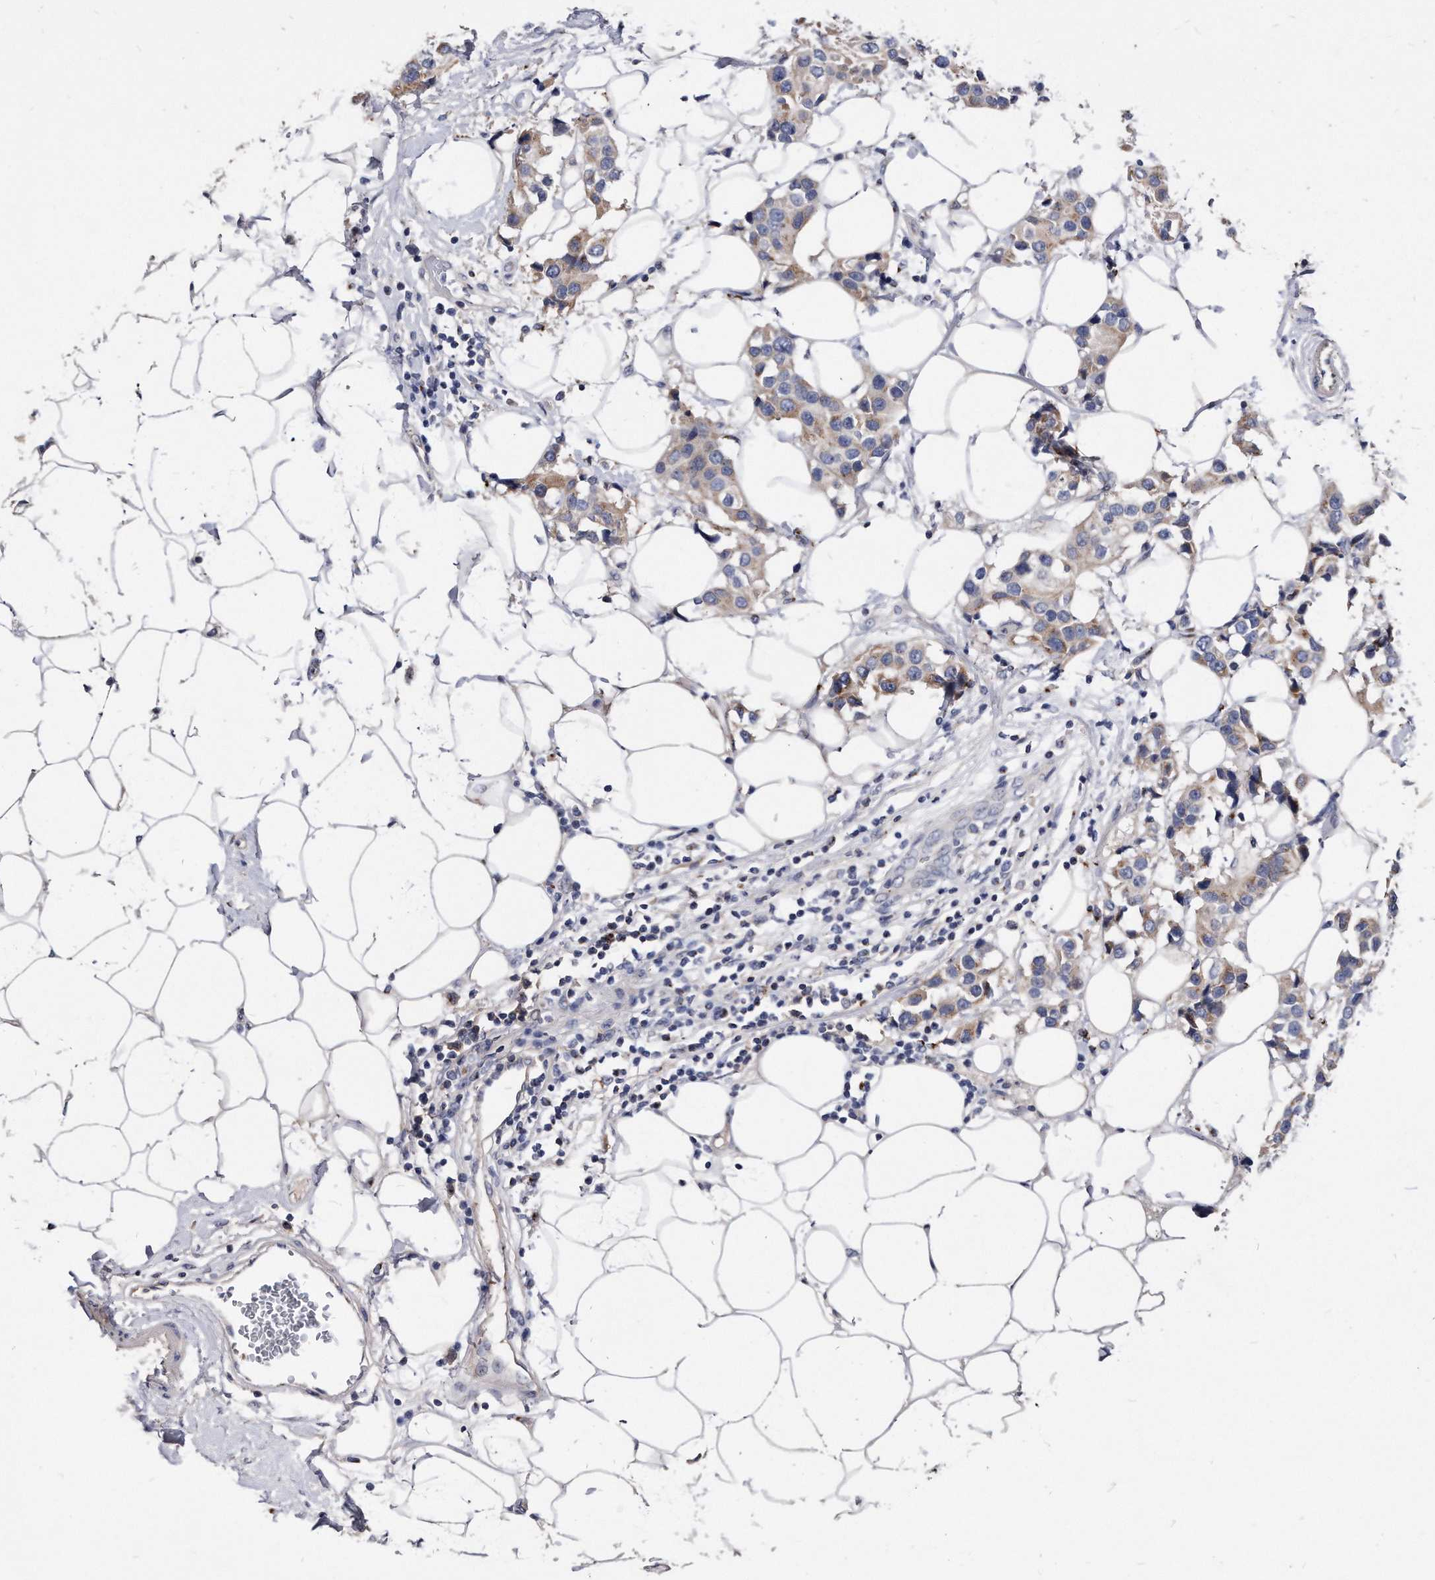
{"staining": {"intensity": "weak", "quantity": ">75%", "location": "cytoplasmic/membranous"}, "tissue": "breast cancer", "cell_type": "Tumor cells", "image_type": "cancer", "snomed": [{"axis": "morphology", "description": "Normal tissue, NOS"}, {"axis": "morphology", "description": "Duct carcinoma"}, {"axis": "topography", "description": "Breast"}], "caption": "High-magnification brightfield microscopy of breast infiltrating ductal carcinoma stained with DAB (brown) and counterstained with hematoxylin (blue). tumor cells exhibit weak cytoplasmic/membranous positivity is present in approximately>75% of cells.", "gene": "MGAT4A", "patient": {"sex": "female", "age": 39}}